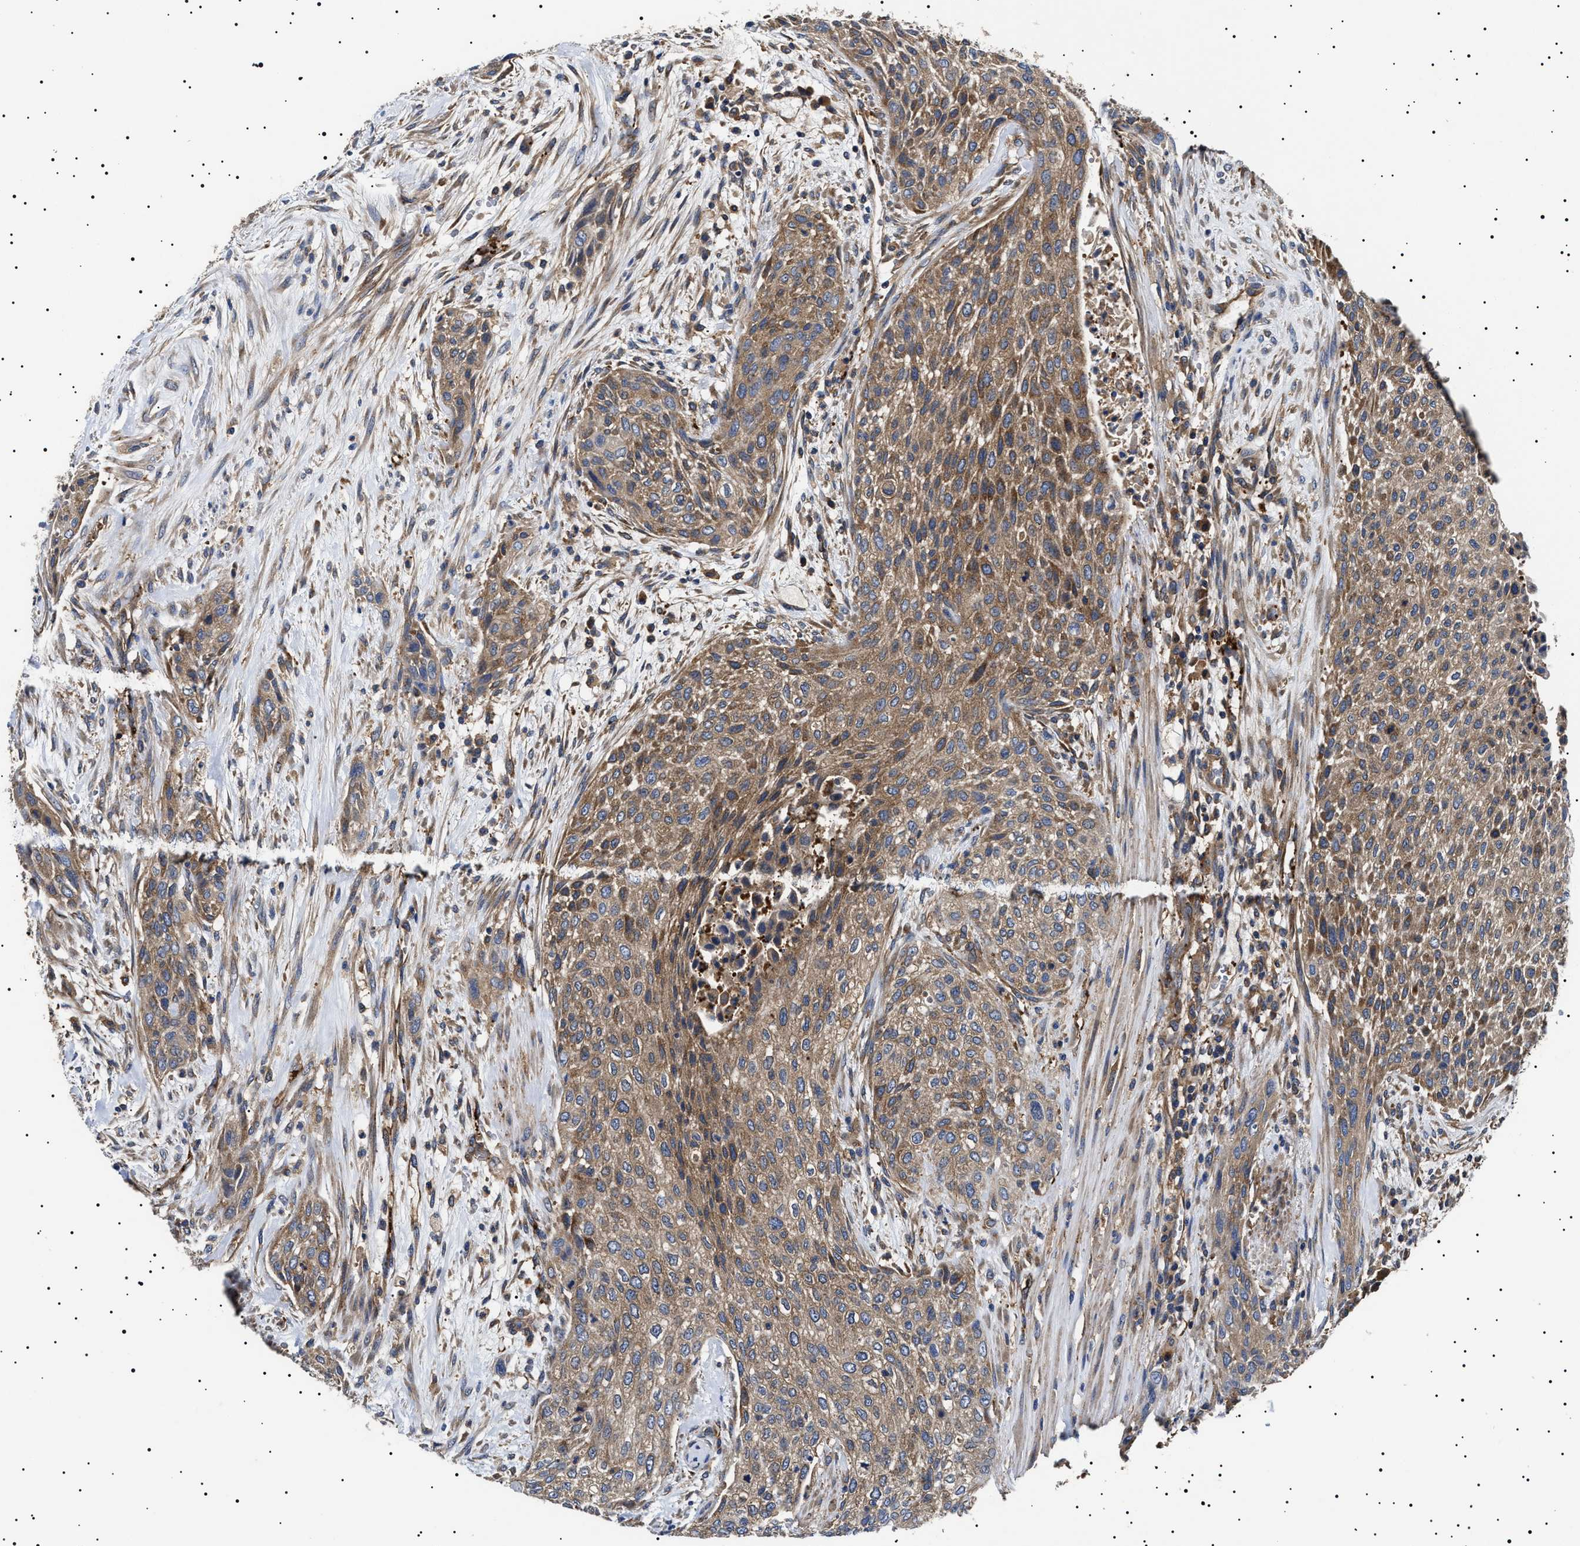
{"staining": {"intensity": "moderate", "quantity": ">75%", "location": "cytoplasmic/membranous"}, "tissue": "urothelial cancer", "cell_type": "Tumor cells", "image_type": "cancer", "snomed": [{"axis": "morphology", "description": "Urothelial carcinoma, Low grade"}, {"axis": "morphology", "description": "Urothelial carcinoma, High grade"}, {"axis": "topography", "description": "Urinary bladder"}], "caption": "Urothelial cancer stained with a brown dye displays moderate cytoplasmic/membranous positive positivity in approximately >75% of tumor cells.", "gene": "TPP2", "patient": {"sex": "male", "age": 35}}